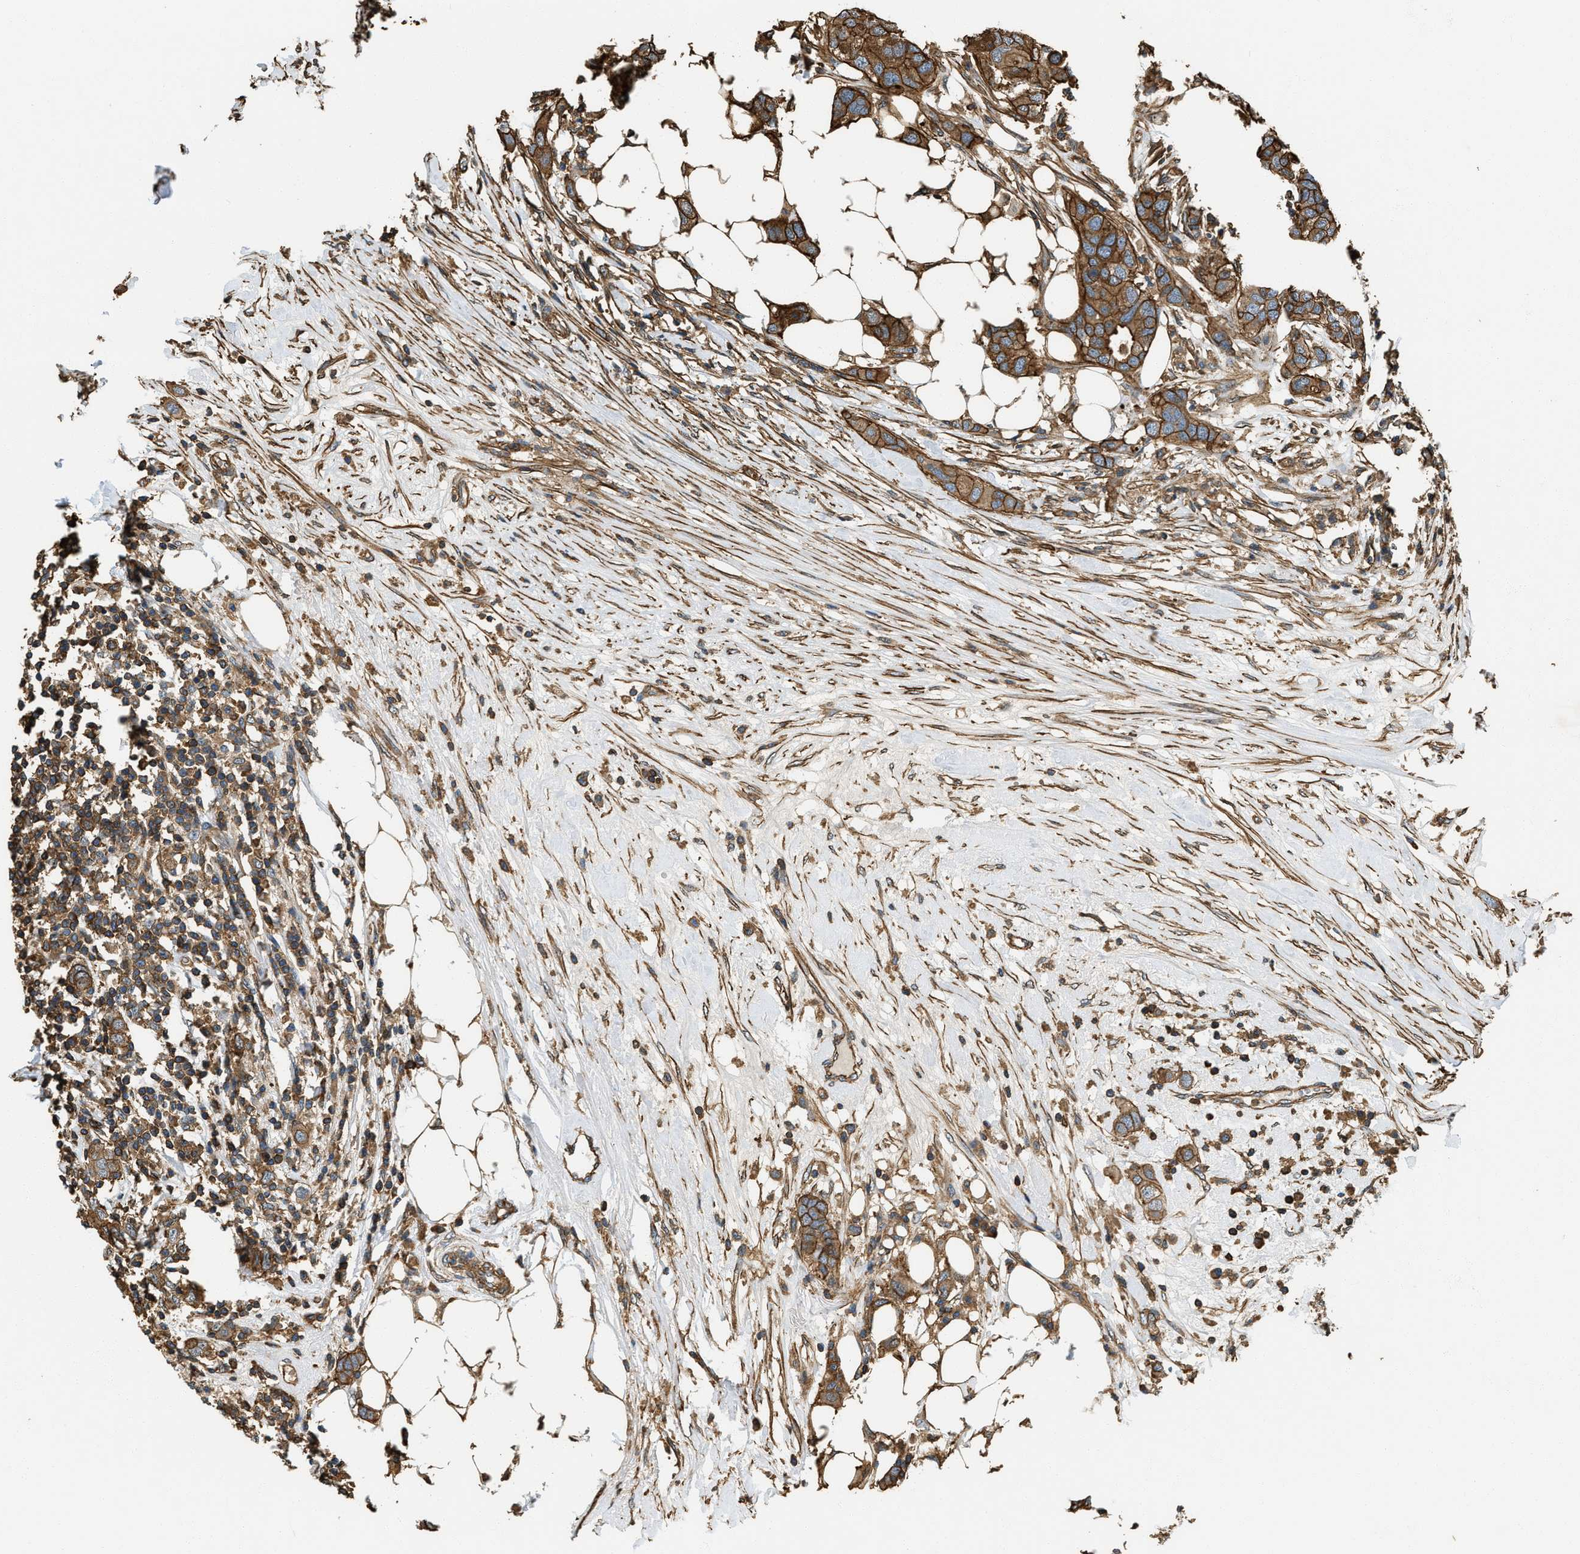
{"staining": {"intensity": "moderate", "quantity": ">75%", "location": "cytoplasmic/membranous"}, "tissue": "breast cancer", "cell_type": "Tumor cells", "image_type": "cancer", "snomed": [{"axis": "morphology", "description": "Duct carcinoma"}, {"axis": "topography", "description": "Breast"}], "caption": "High-power microscopy captured an immunohistochemistry (IHC) photomicrograph of breast cancer (invasive ductal carcinoma), revealing moderate cytoplasmic/membranous positivity in approximately >75% of tumor cells.", "gene": "YARS1", "patient": {"sex": "female", "age": 50}}